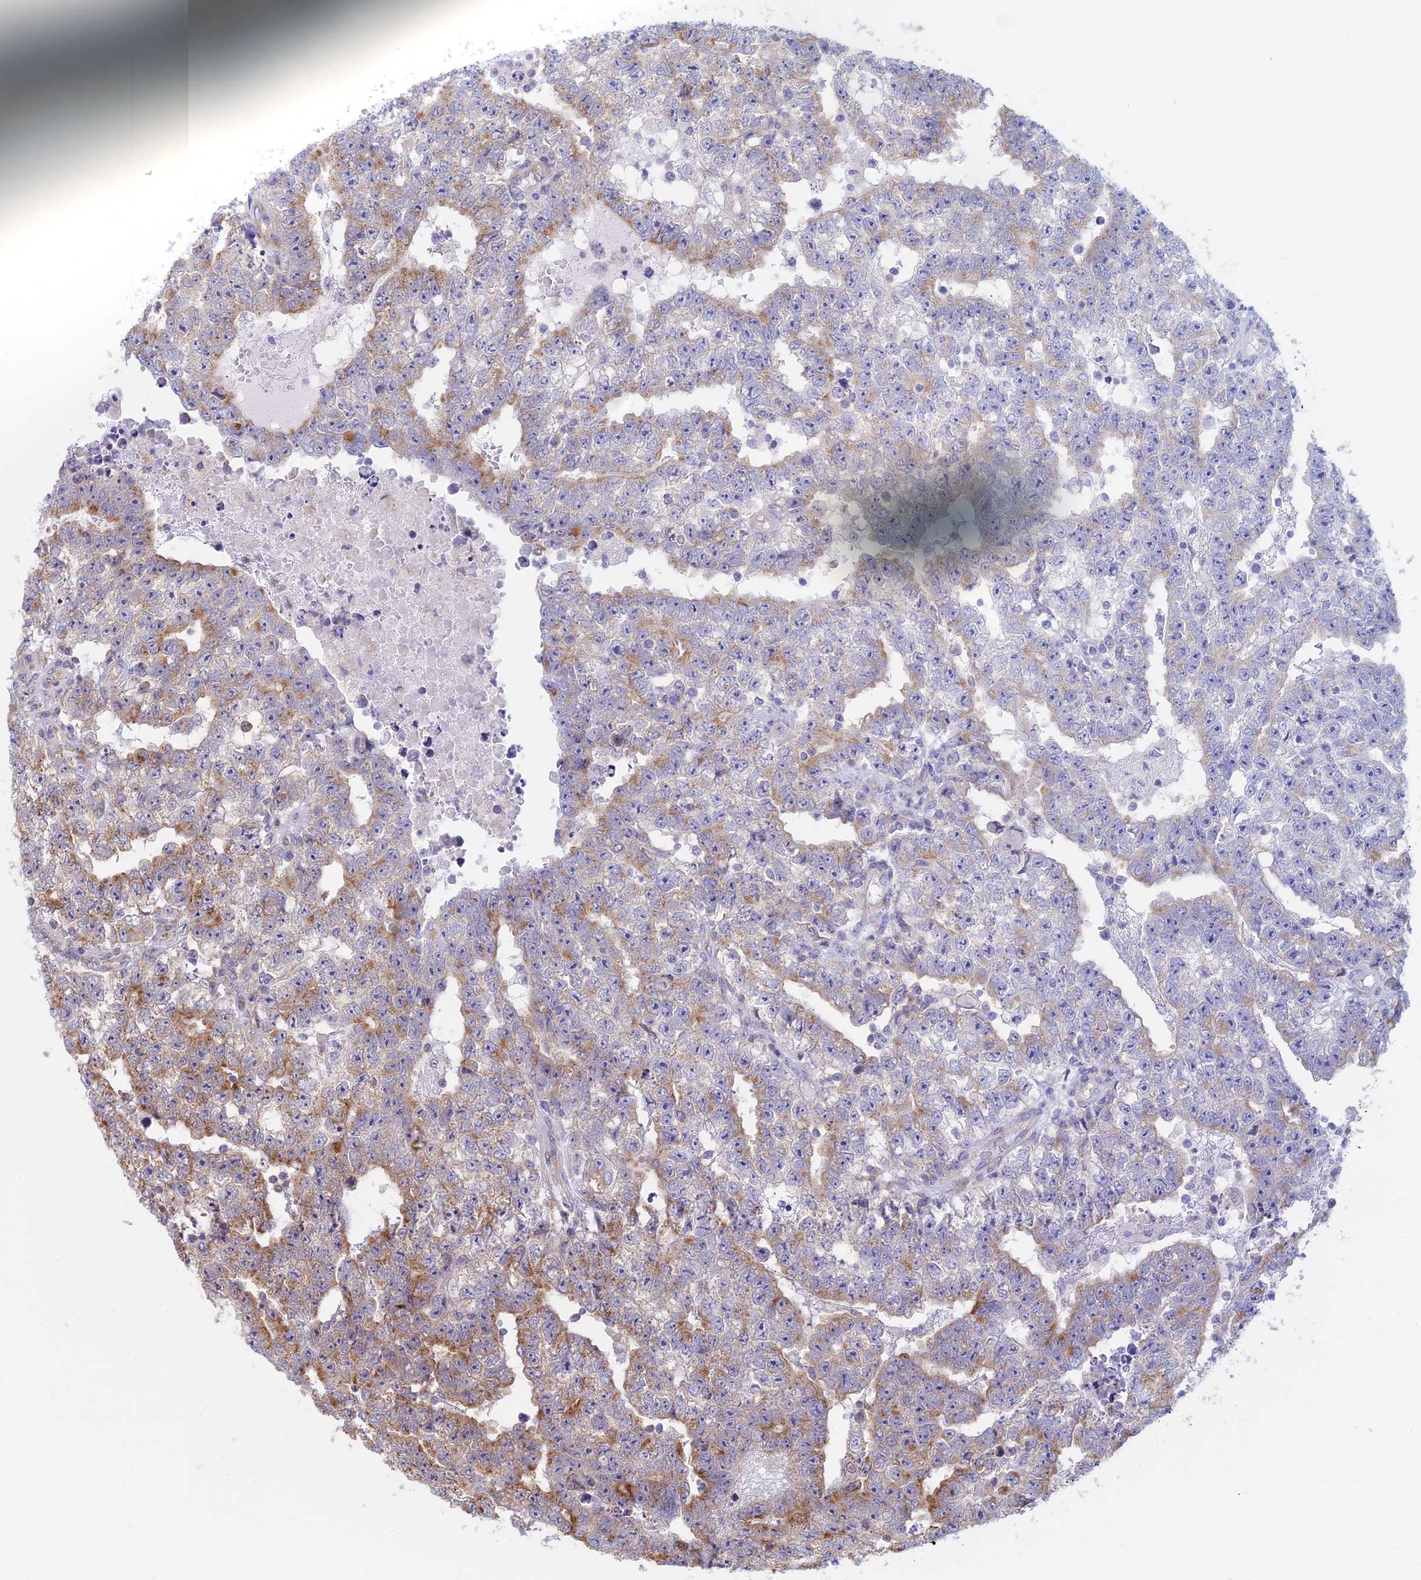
{"staining": {"intensity": "moderate", "quantity": "25%-75%", "location": "cytoplasmic/membranous"}, "tissue": "testis cancer", "cell_type": "Tumor cells", "image_type": "cancer", "snomed": [{"axis": "morphology", "description": "Carcinoma, Embryonal, NOS"}, {"axis": "topography", "description": "Testis"}], "caption": "Immunohistochemistry (DAB (3,3'-diaminobenzidine)) staining of embryonal carcinoma (testis) shows moderate cytoplasmic/membranous protein expression in about 25%-75% of tumor cells.", "gene": "CLINT1", "patient": {"sex": "male", "age": 25}}